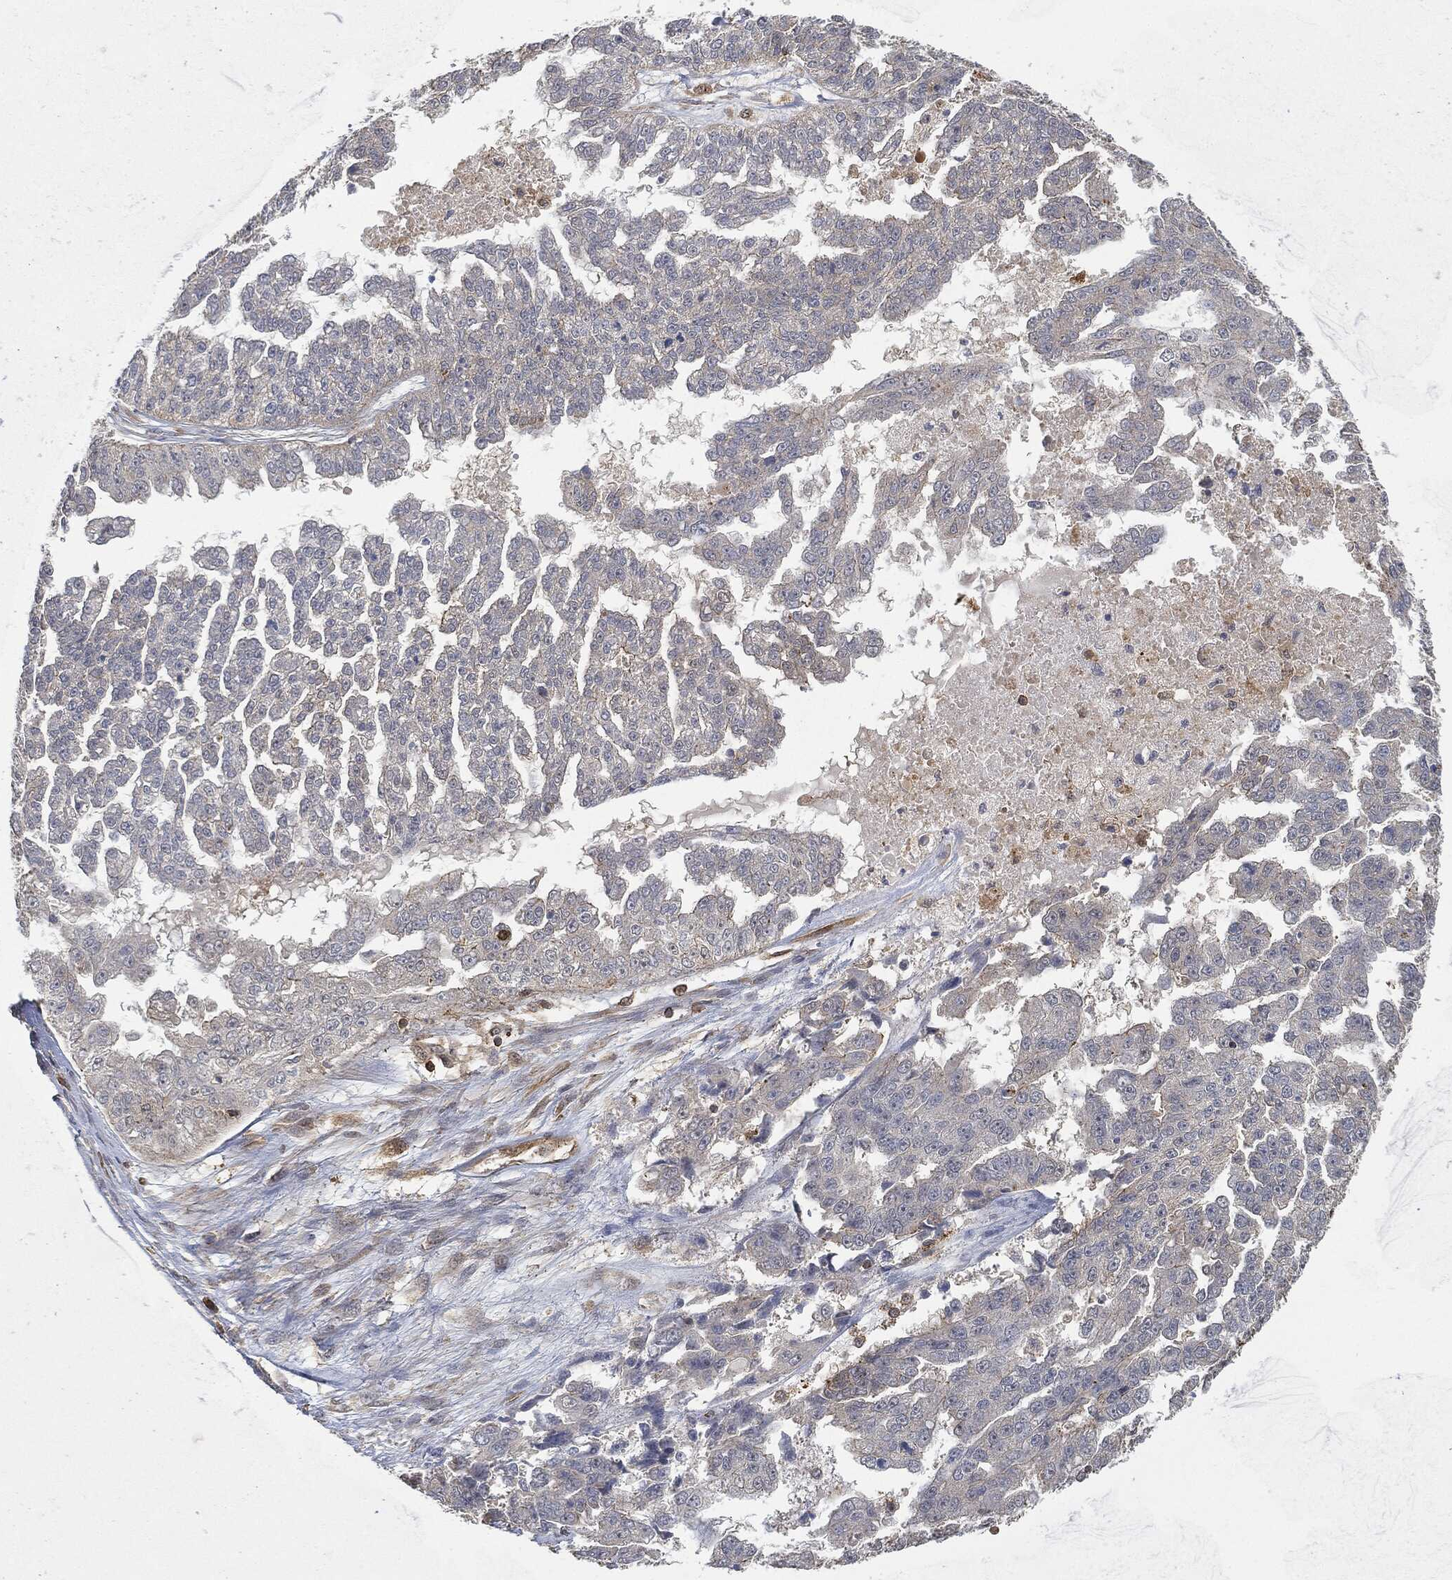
{"staining": {"intensity": "moderate", "quantity": "<25%", "location": "cytoplasmic/membranous"}, "tissue": "ovarian cancer", "cell_type": "Tumor cells", "image_type": "cancer", "snomed": [{"axis": "morphology", "description": "Cystadenocarcinoma, serous, NOS"}, {"axis": "topography", "description": "Ovary"}], "caption": "Protein staining exhibits moderate cytoplasmic/membranous positivity in about <25% of tumor cells in ovarian cancer. (IHC, brightfield microscopy, high magnification).", "gene": "TPT1", "patient": {"sex": "female", "age": 58}}